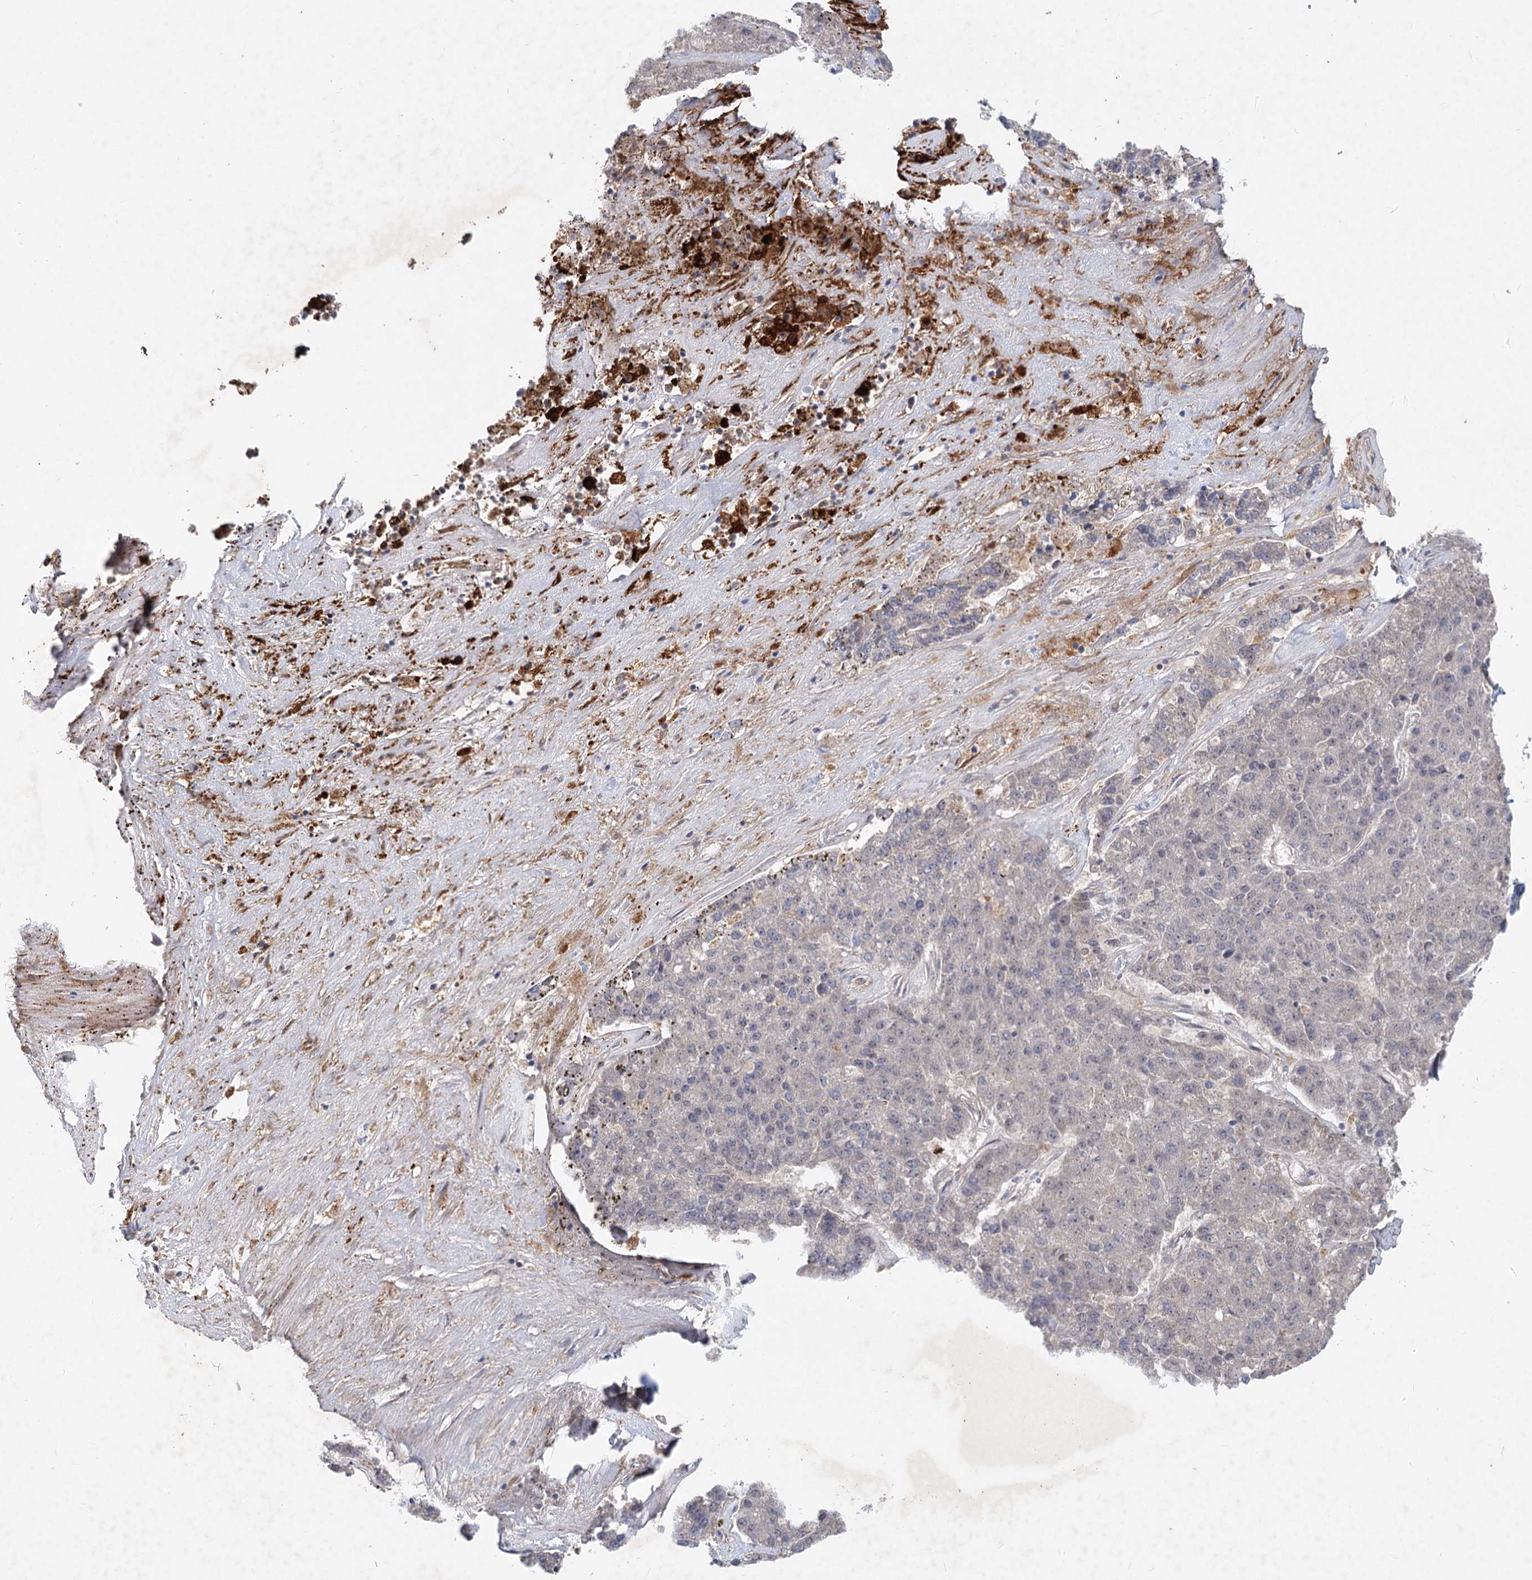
{"staining": {"intensity": "negative", "quantity": "none", "location": "none"}, "tissue": "pancreatic cancer", "cell_type": "Tumor cells", "image_type": "cancer", "snomed": [{"axis": "morphology", "description": "Adenocarcinoma, NOS"}, {"axis": "topography", "description": "Pancreas"}], "caption": "Protein analysis of pancreatic cancer (adenocarcinoma) shows no significant expression in tumor cells. Nuclei are stained in blue.", "gene": "AP3B1", "patient": {"sex": "male", "age": 50}}